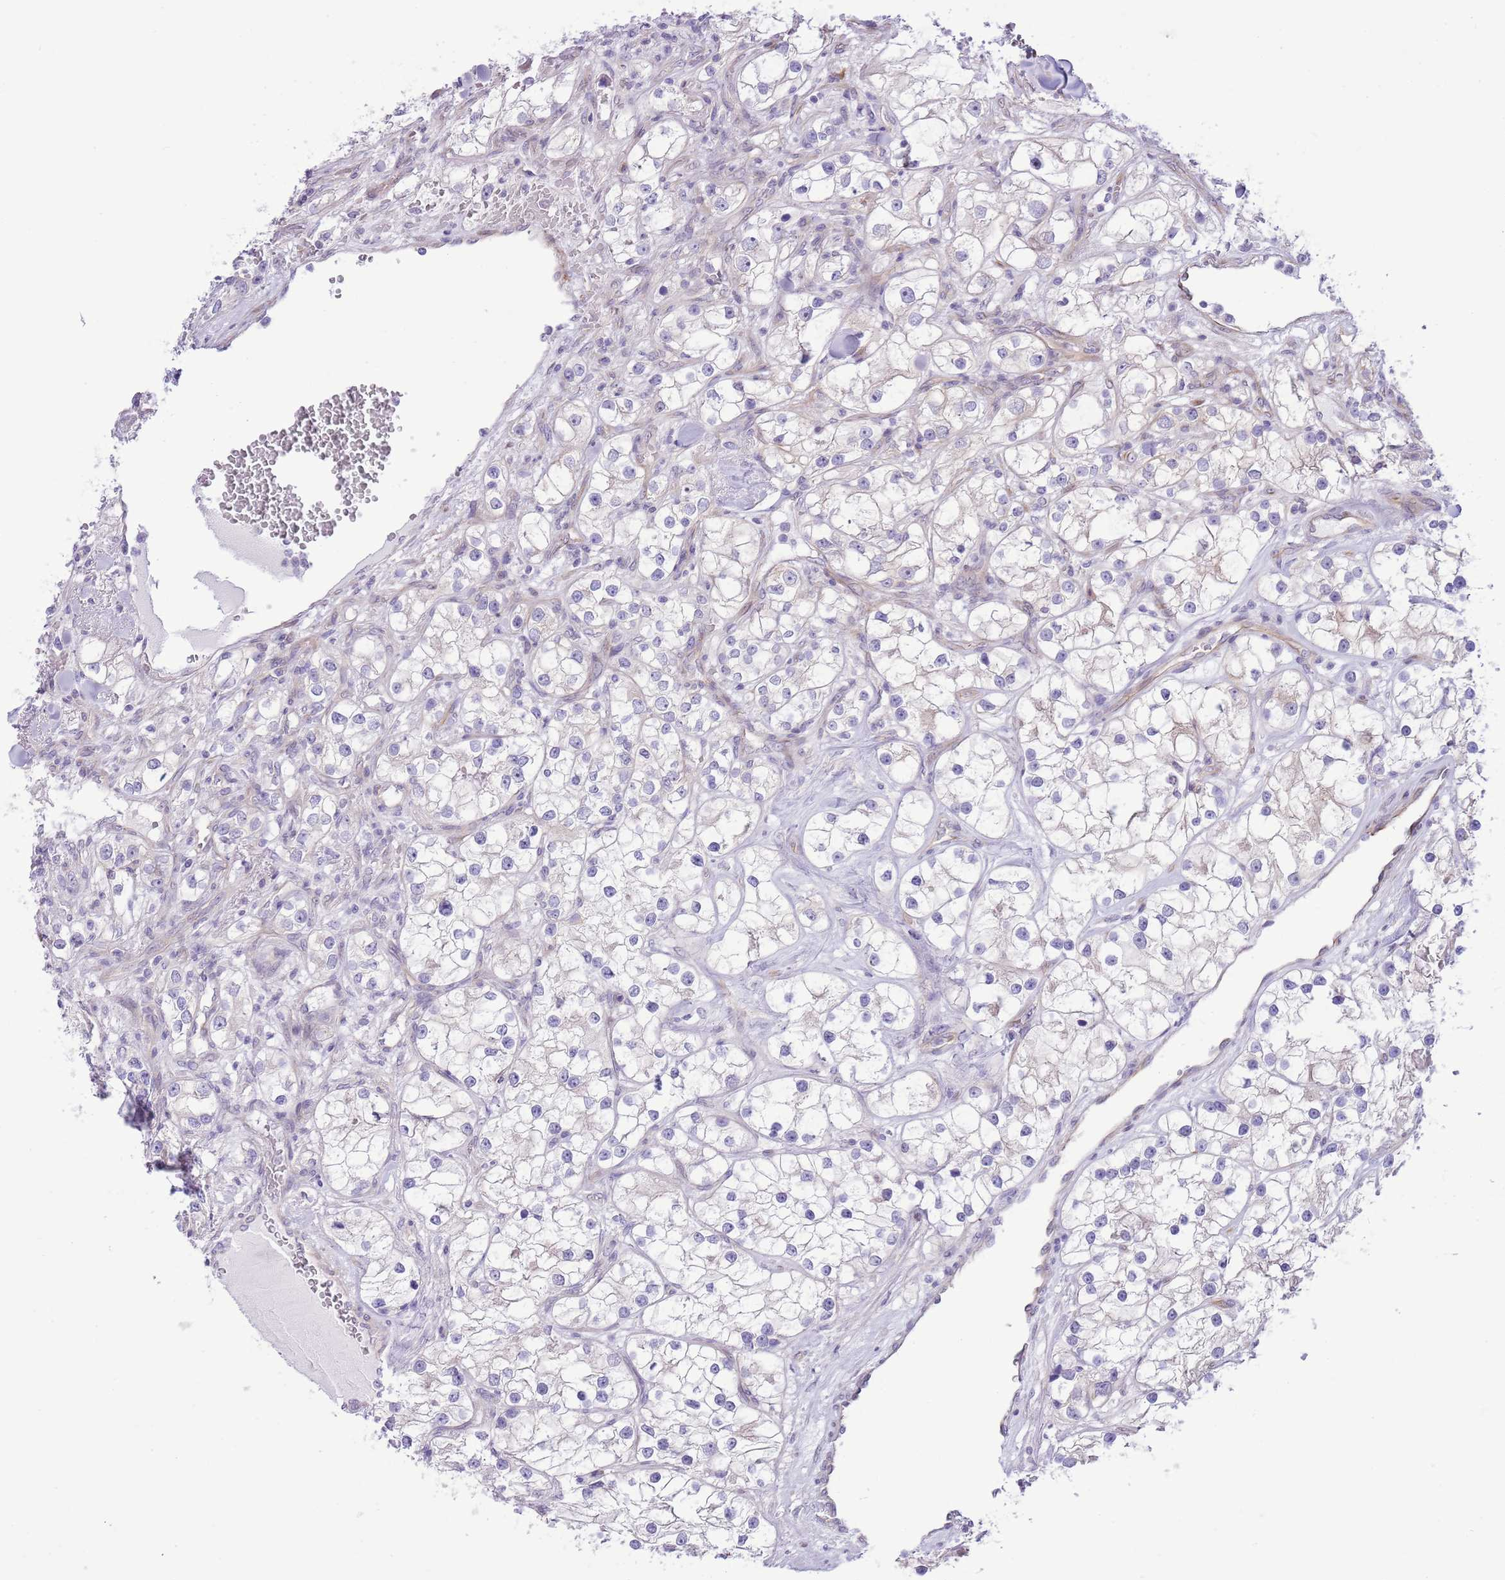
{"staining": {"intensity": "negative", "quantity": "none", "location": "none"}, "tissue": "renal cancer", "cell_type": "Tumor cells", "image_type": "cancer", "snomed": [{"axis": "morphology", "description": "Adenocarcinoma, NOS"}, {"axis": "topography", "description": "Kidney"}], "caption": "This is an IHC micrograph of human renal cancer (adenocarcinoma). There is no positivity in tumor cells.", "gene": "ZC4H2", "patient": {"sex": "male", "age": 77}}